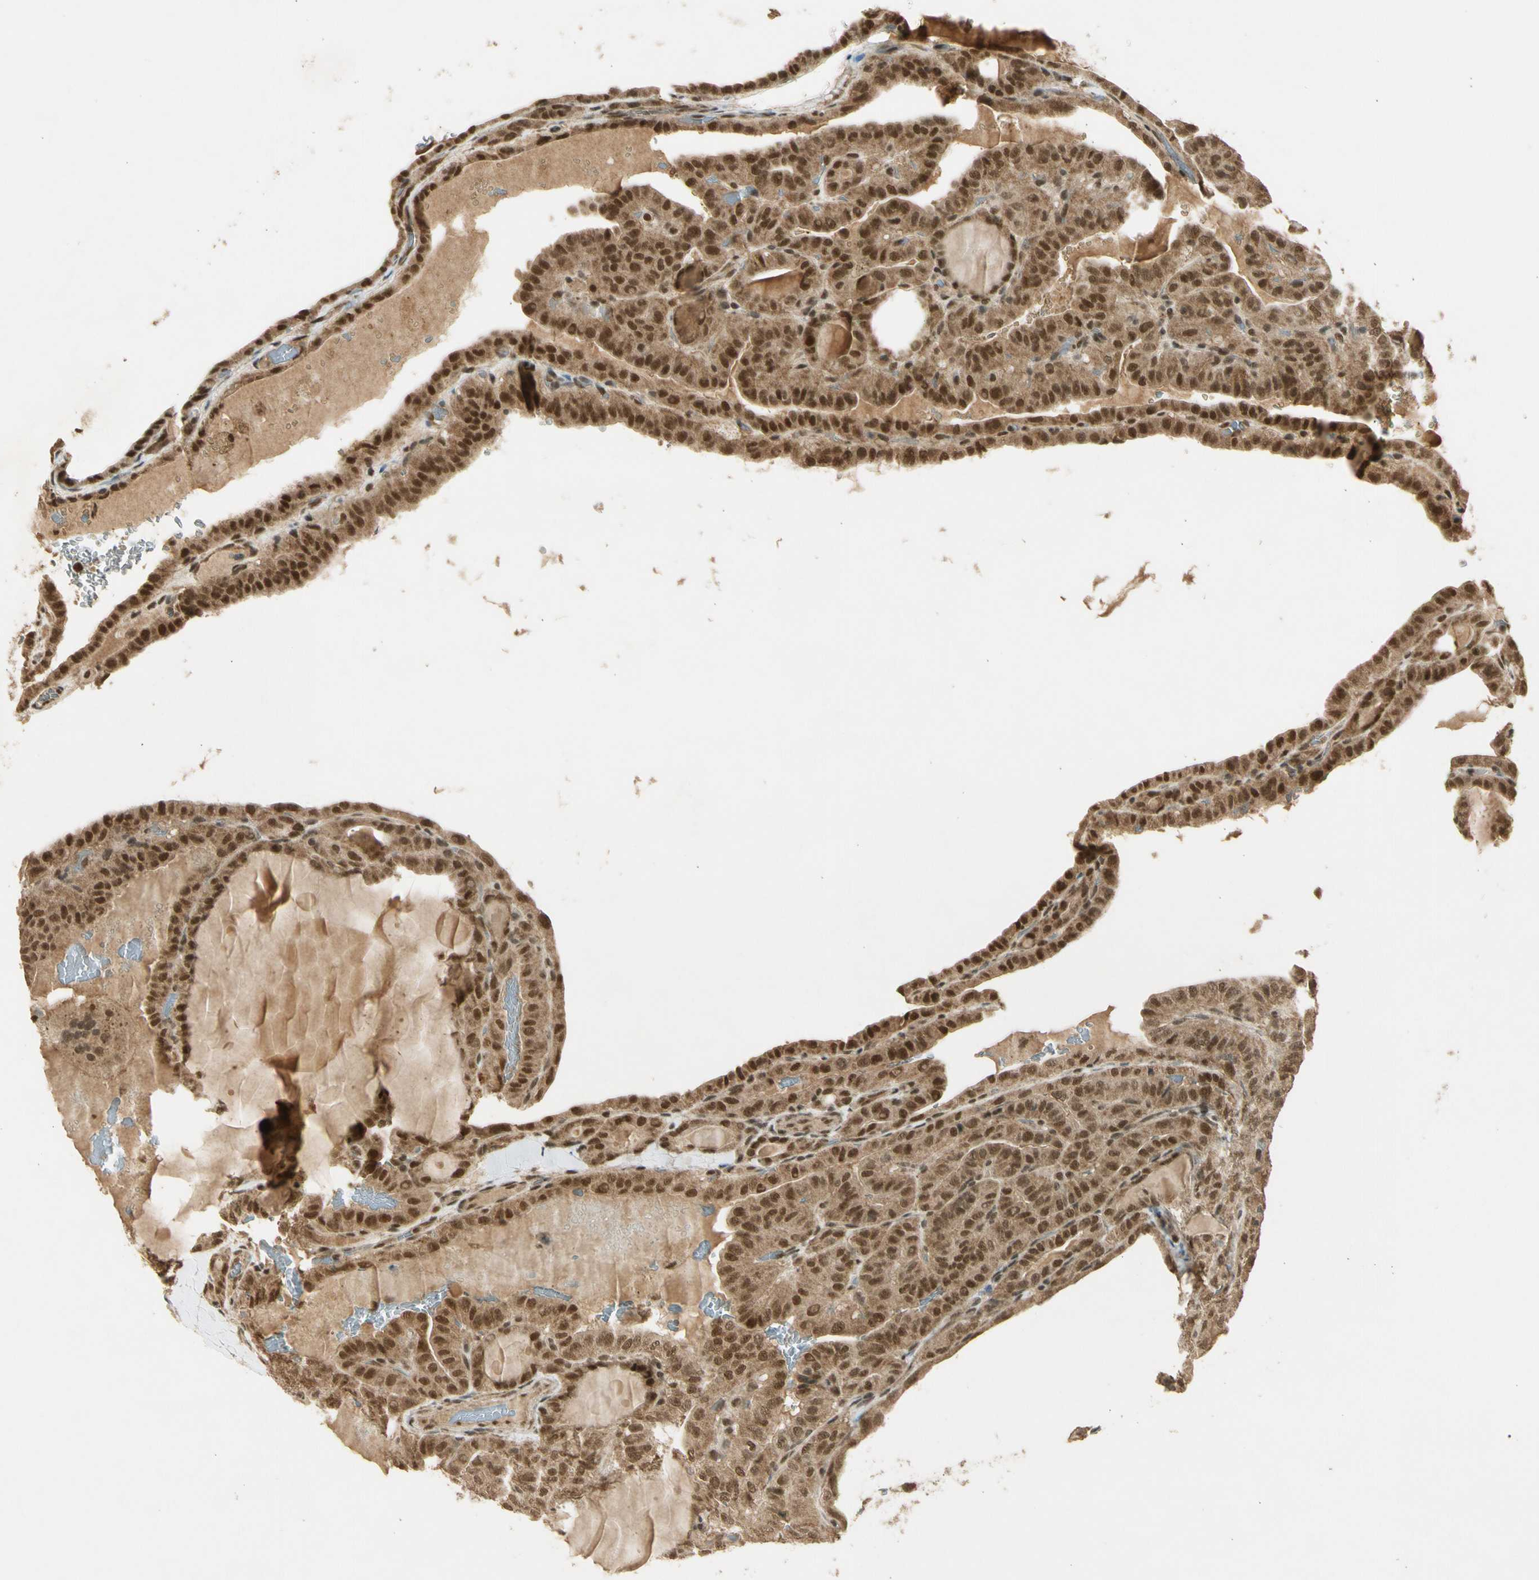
{"staining": {"intensity": "moderate", "quantity": ">75%", "location": "cytoplasmic/membranous,nuclear"}, "tissue": "thyroid cancer", "cell_type": "Tumor cells", "image_type": "cancer", "snomed": [{"axis": "morphology", "description": "Papillary adenocarcinoma, NOS"}, {"axis": "topography", "description": "Thyroid gland"}], "caption": "Thyroid cancer stained with a brown dye shows moderate cytoplasmic/membranous and nuclear positive expression in about >75% of tumor cells.", "gene": "ZNF135", "patient": {"sex": "male", "age": 77}}